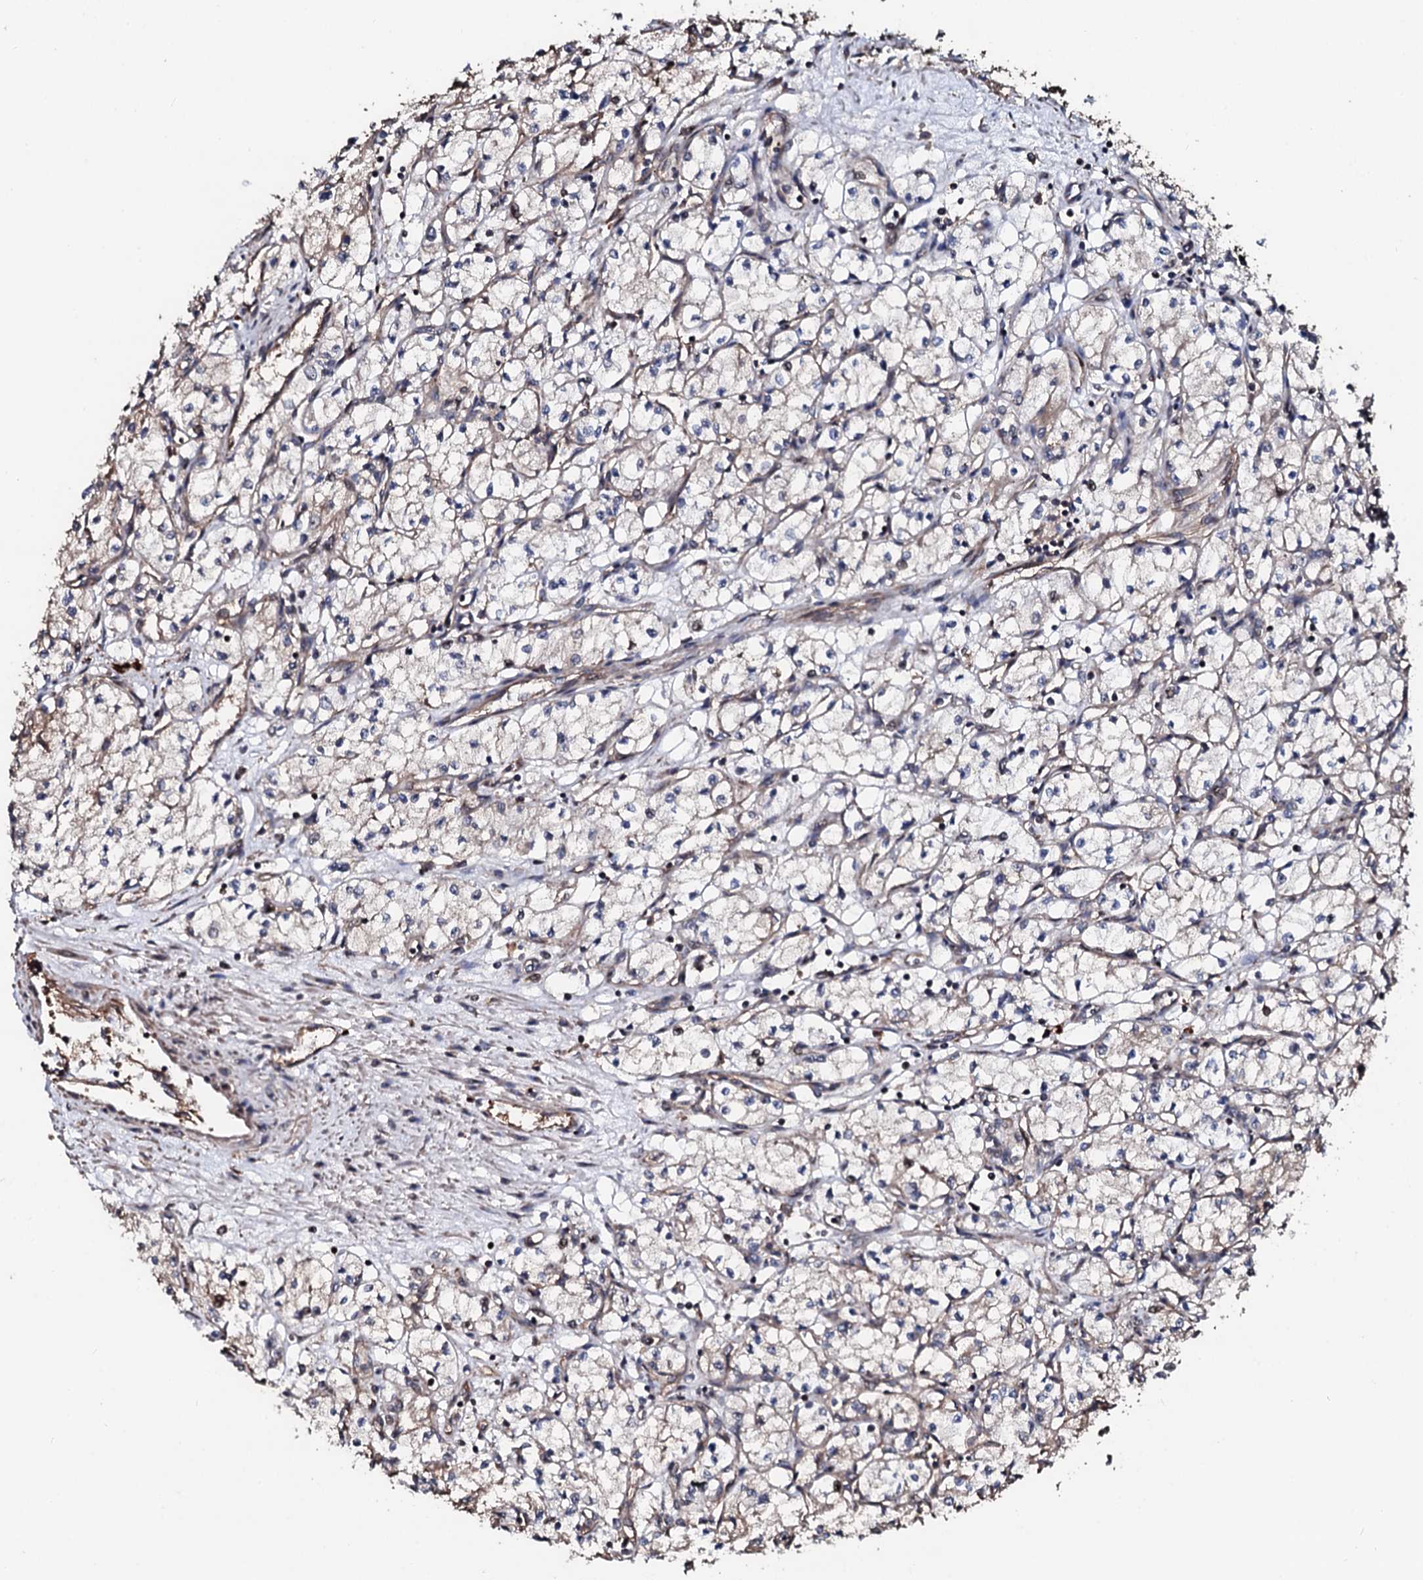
{"staining": {"intensity": "negative", "quantity": "none", "location": "none"}, "tissue": "renal cancer", "cell_type": "Tumor cells", "image_type": "cancer", "snomed": [{"axis": "morphology", "description": "Adenocarcinoma, NOS"}, {"axis": "topography", "description": "Kidney"}], "caption": "High power microscopy image of an IHC photomicrograph of adenocarcinoma (renal), revealing no significant staining in tumor cells. (DAB IHC with hematoxylin counter stain).", "gene": "CKAP5", "patient": {"sex": "male", "age": 59}}